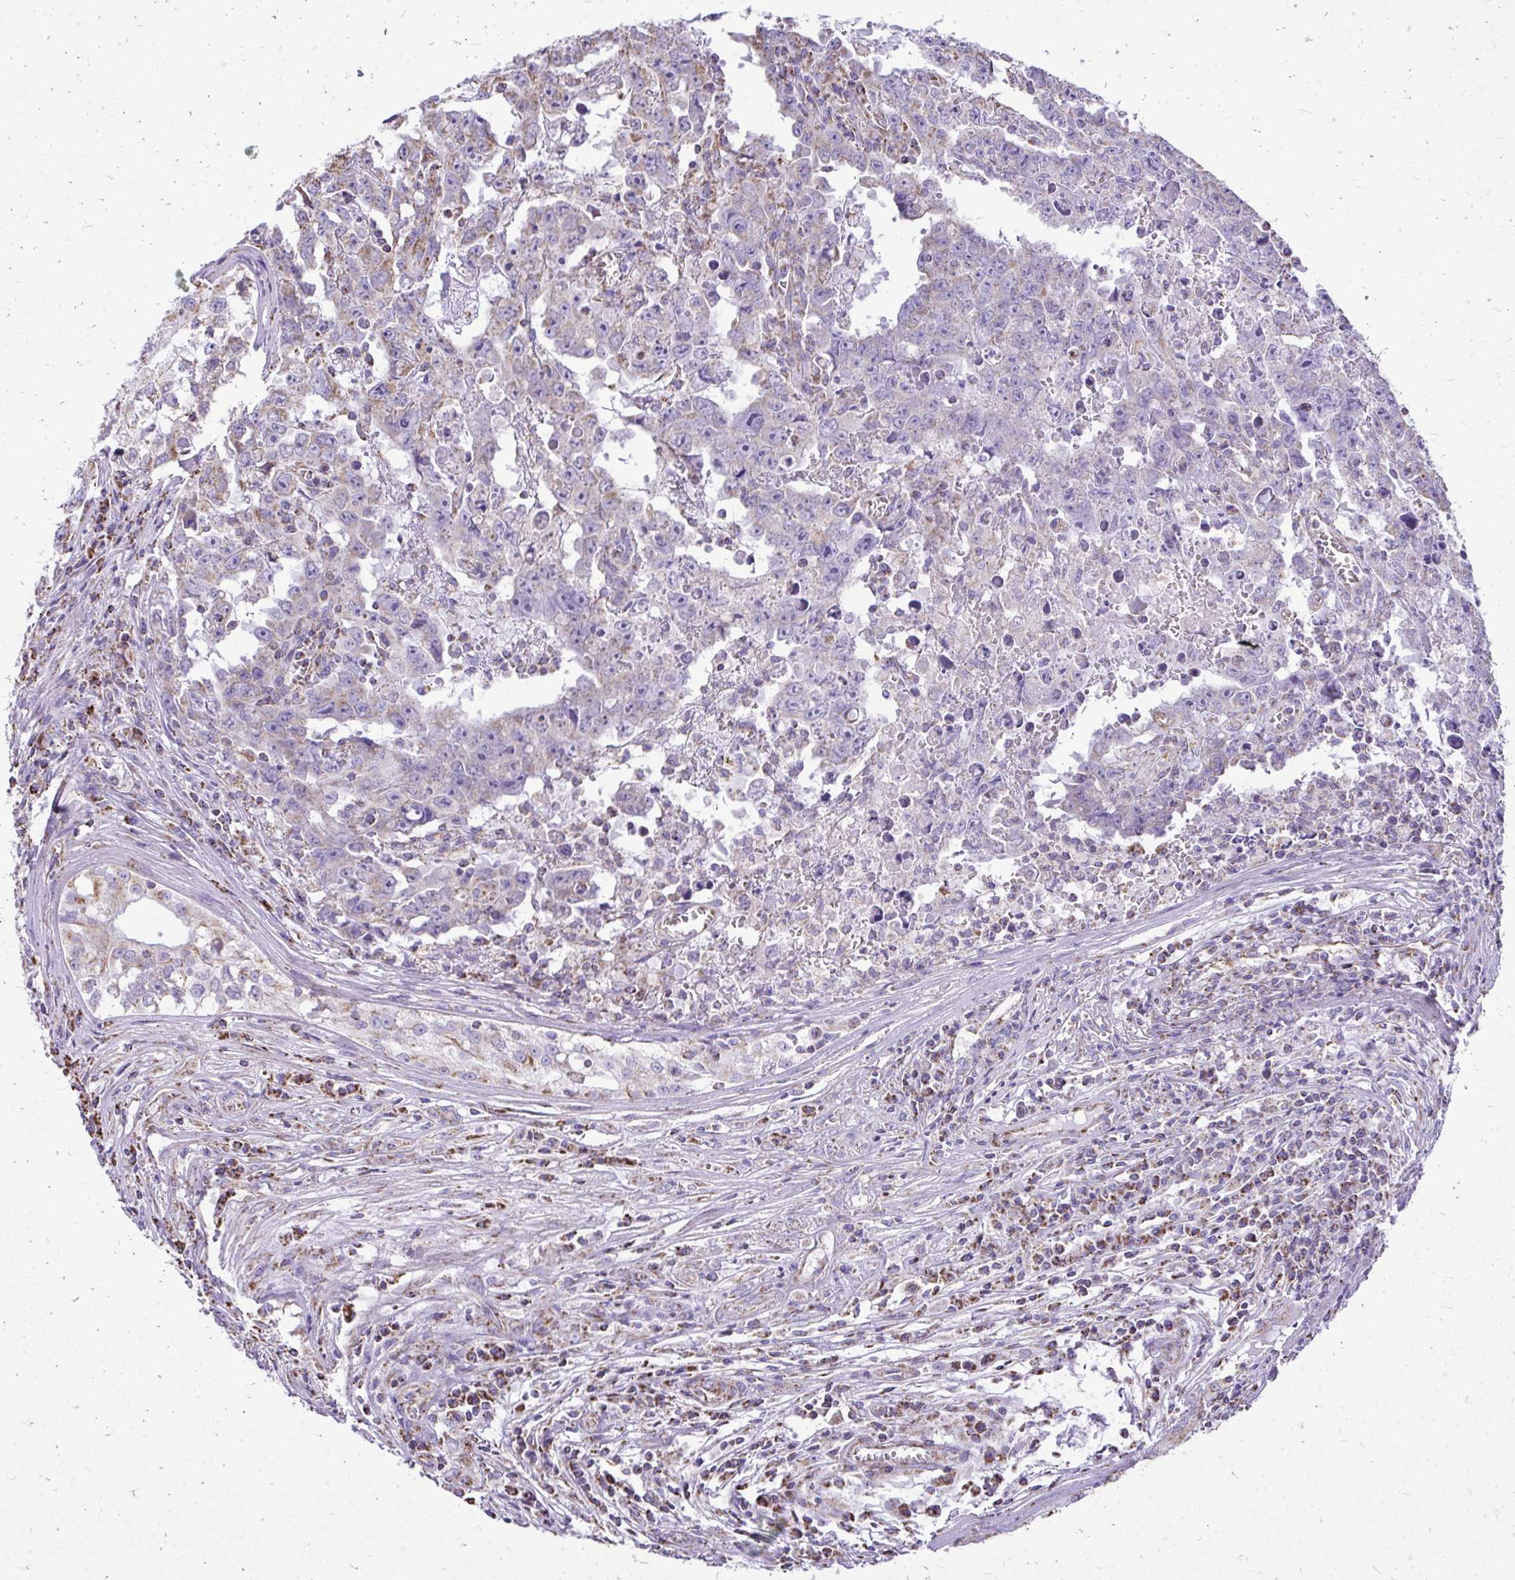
{"staining": {"intensity": "negative", "quantity": "none", "location": "none"}, "tissue": "testis cancer", "cell_type": "Tumor cells", "image_type": "cancer", "snomed": [{"axis": "morphology", "description": "Carcinoma, Embryonal, NOS"}, {"axis": "topography", "description": "Testis"}], "caption": "Tumor cells show no significant protein staining in testis cancer (embryonal carcinoma). (Immunohistochemistry (ihc), brightfield microscopy, high magnification).", "gene": "MPZL2", "patient": {"sex": "male", "age": 22}}